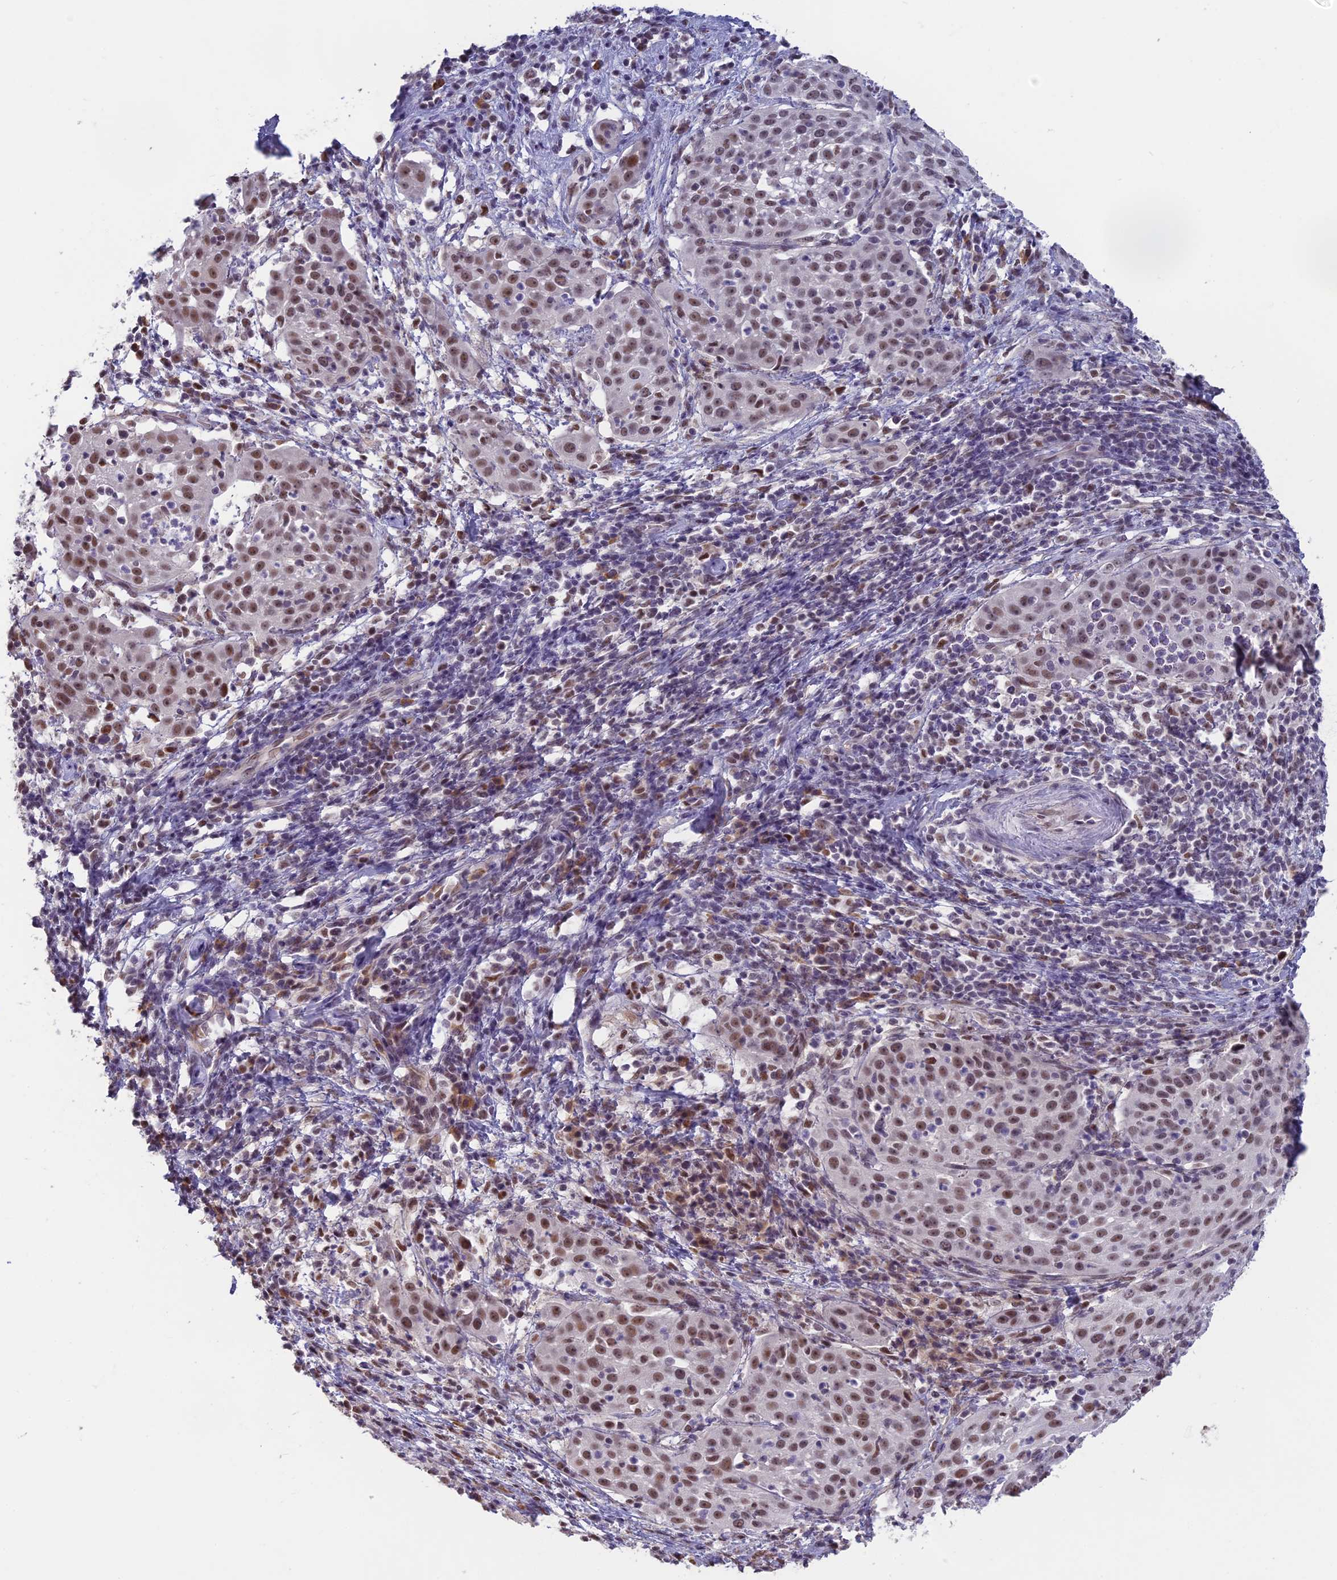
{"staining": {"intensity": "moderate", "quantity": ">75%", "location": "nuclear"}, "tissue": "cervical cancer", "cell_type": "Tumor cells", "image_type": "cancer", "snomed": [{"axis": "morphology", "description": "Squamous cell carcinoma, NOS"}, {"axis": "topography", "description": "Cervix"}], "caption": "Protein staining by immunohistochemistry reveals moderate nuclear positivity in about >75% of tumor cells in cervical cancer (squamous cell carcinoma).", "gene": "MORF4L1", "patient": {"sex": "female", "age": 57}}